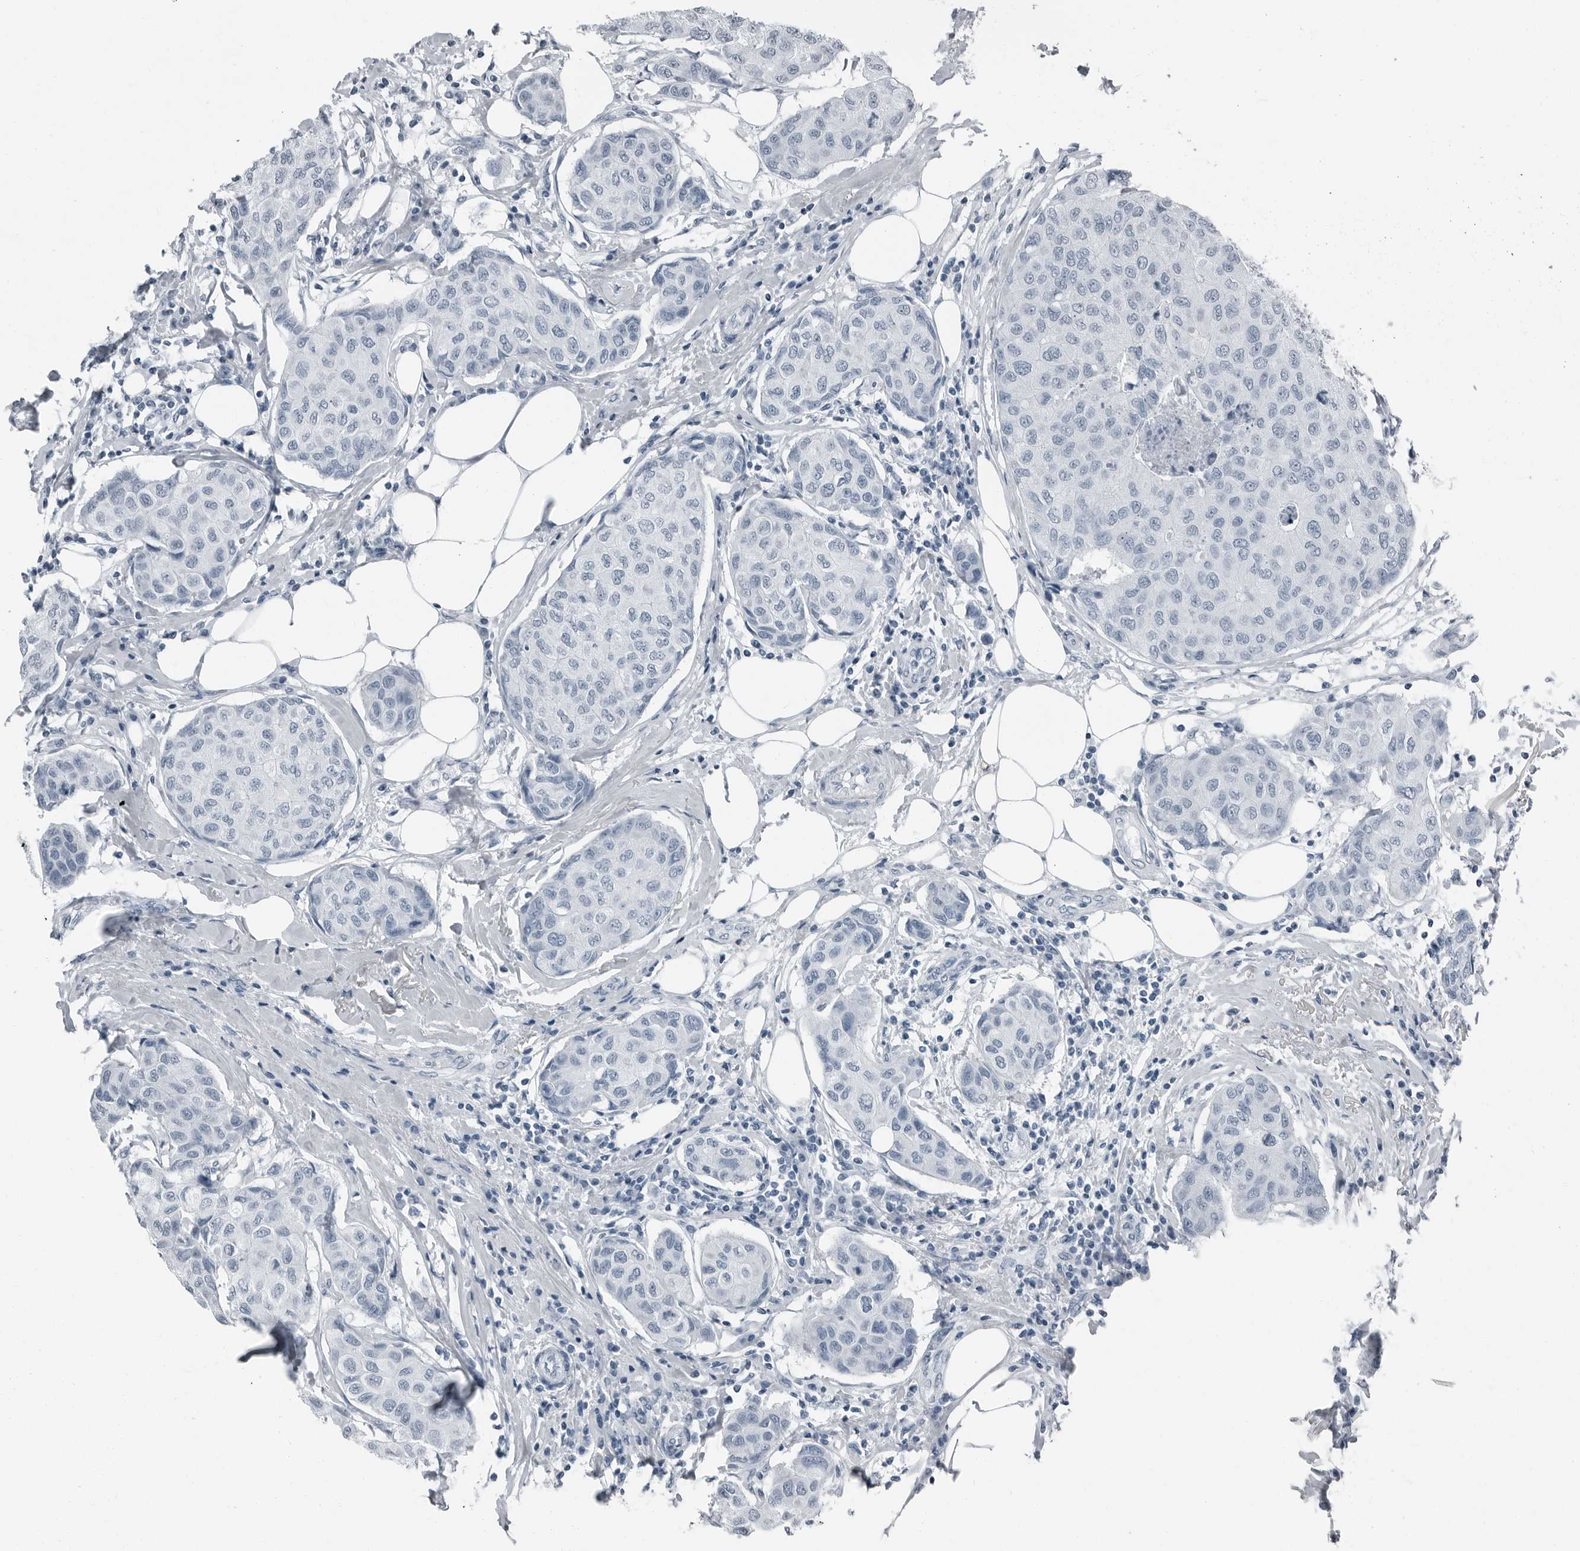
{"staining": {"intensity": "negative", "quantity": "none", "location": "none"}, "tissue": "breast cancer", "cell_type": "Tumor cells", "image_type": "cancer", "snomed": [{"axis": "morphology", "description": "Duct carcinoma"}, {"axis": "topography", "description": "Breast"}], "caption": "Tumor cells are negative for brown protein staining in breast cancer.", "gene": "PRSS1", "patient": {"sex": "female", "age": 80}}